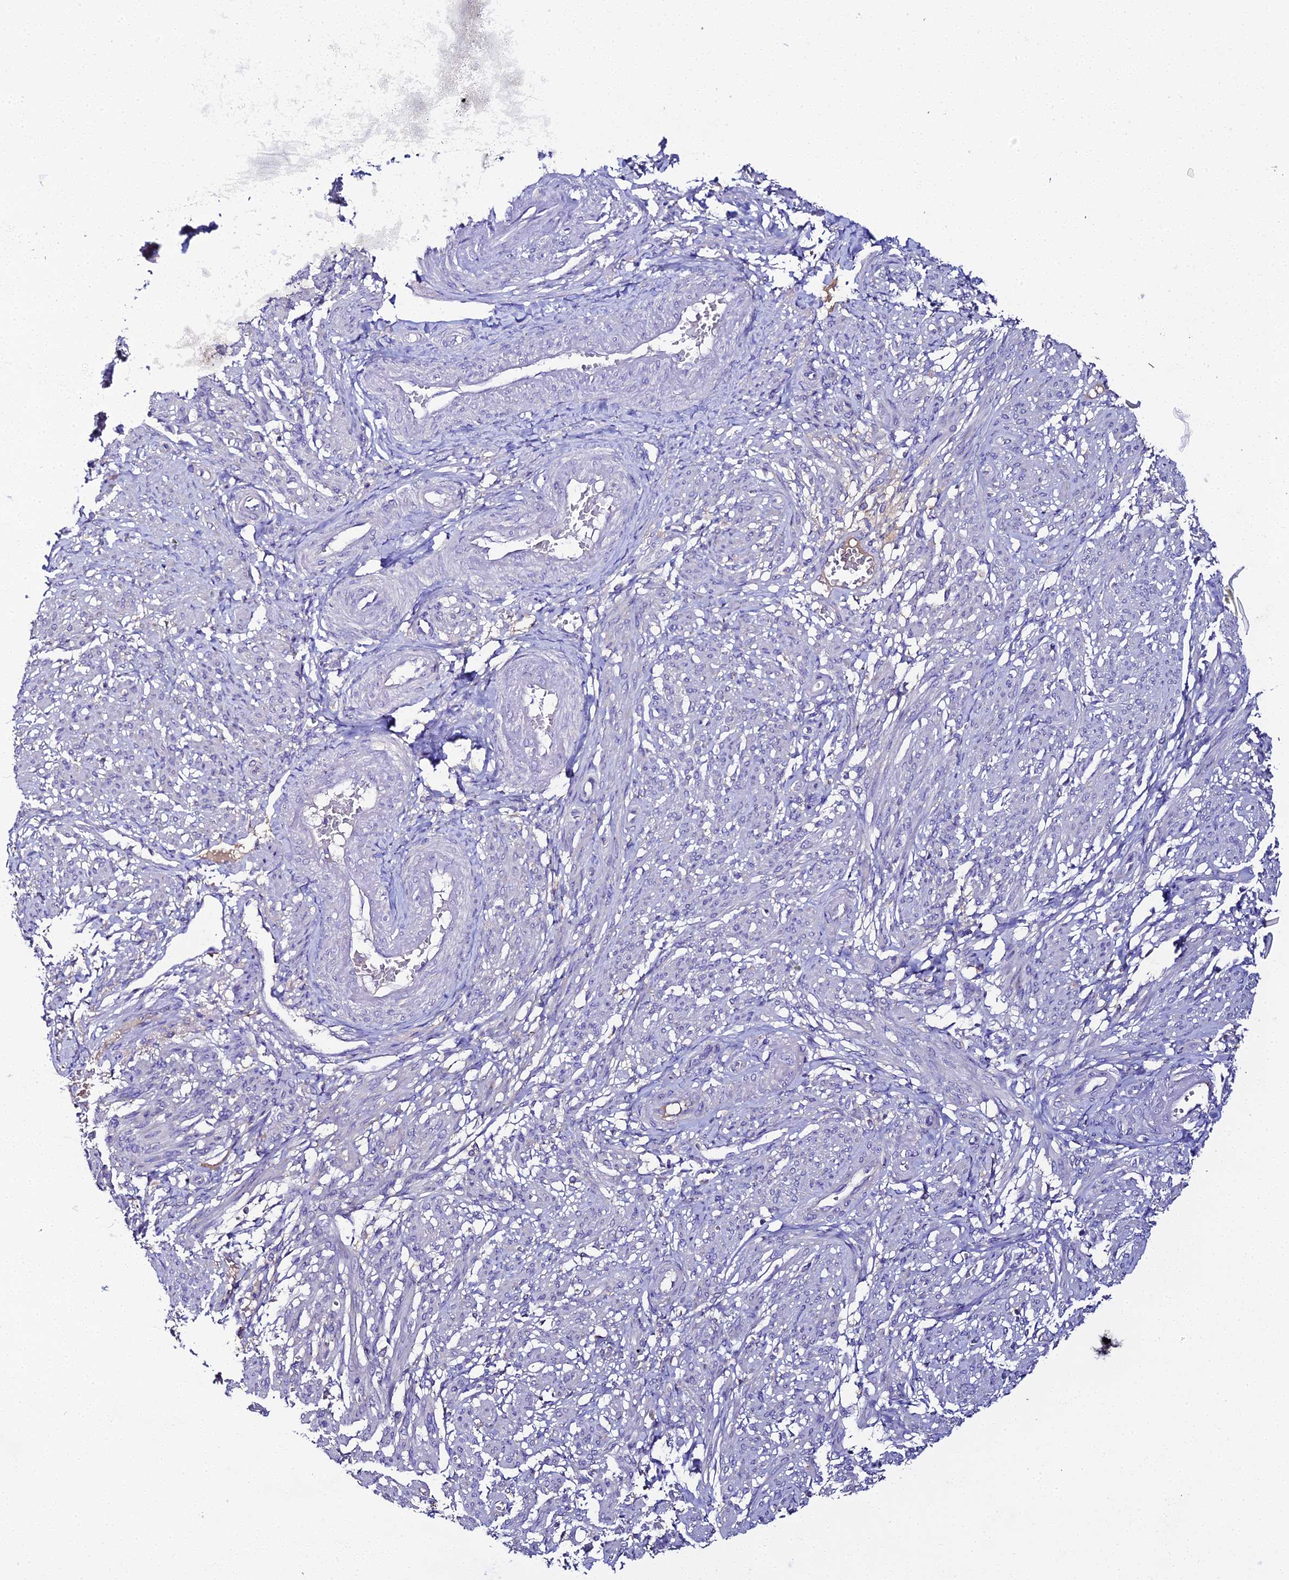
{"staining": {"intensity": "negative", "quantity": "none", "location": "none"}, "tissue": "smooth muscle", "cell_type": "Smooth muscle cells", "image_type": "normal", "snomed": [{"axis": "morphology", "description": "Normal tissue, NOS"}, {"axis": "topography", "description": "Smooth muscle"}], "caption": "Immunohistochemistry (IHC) image of unremarkable smooth muscle stained for a protein (brown), which displays no positivity in smooth muscle cells.", "gene": "SCX", "patient": {"sex": "female", "age": 39}}